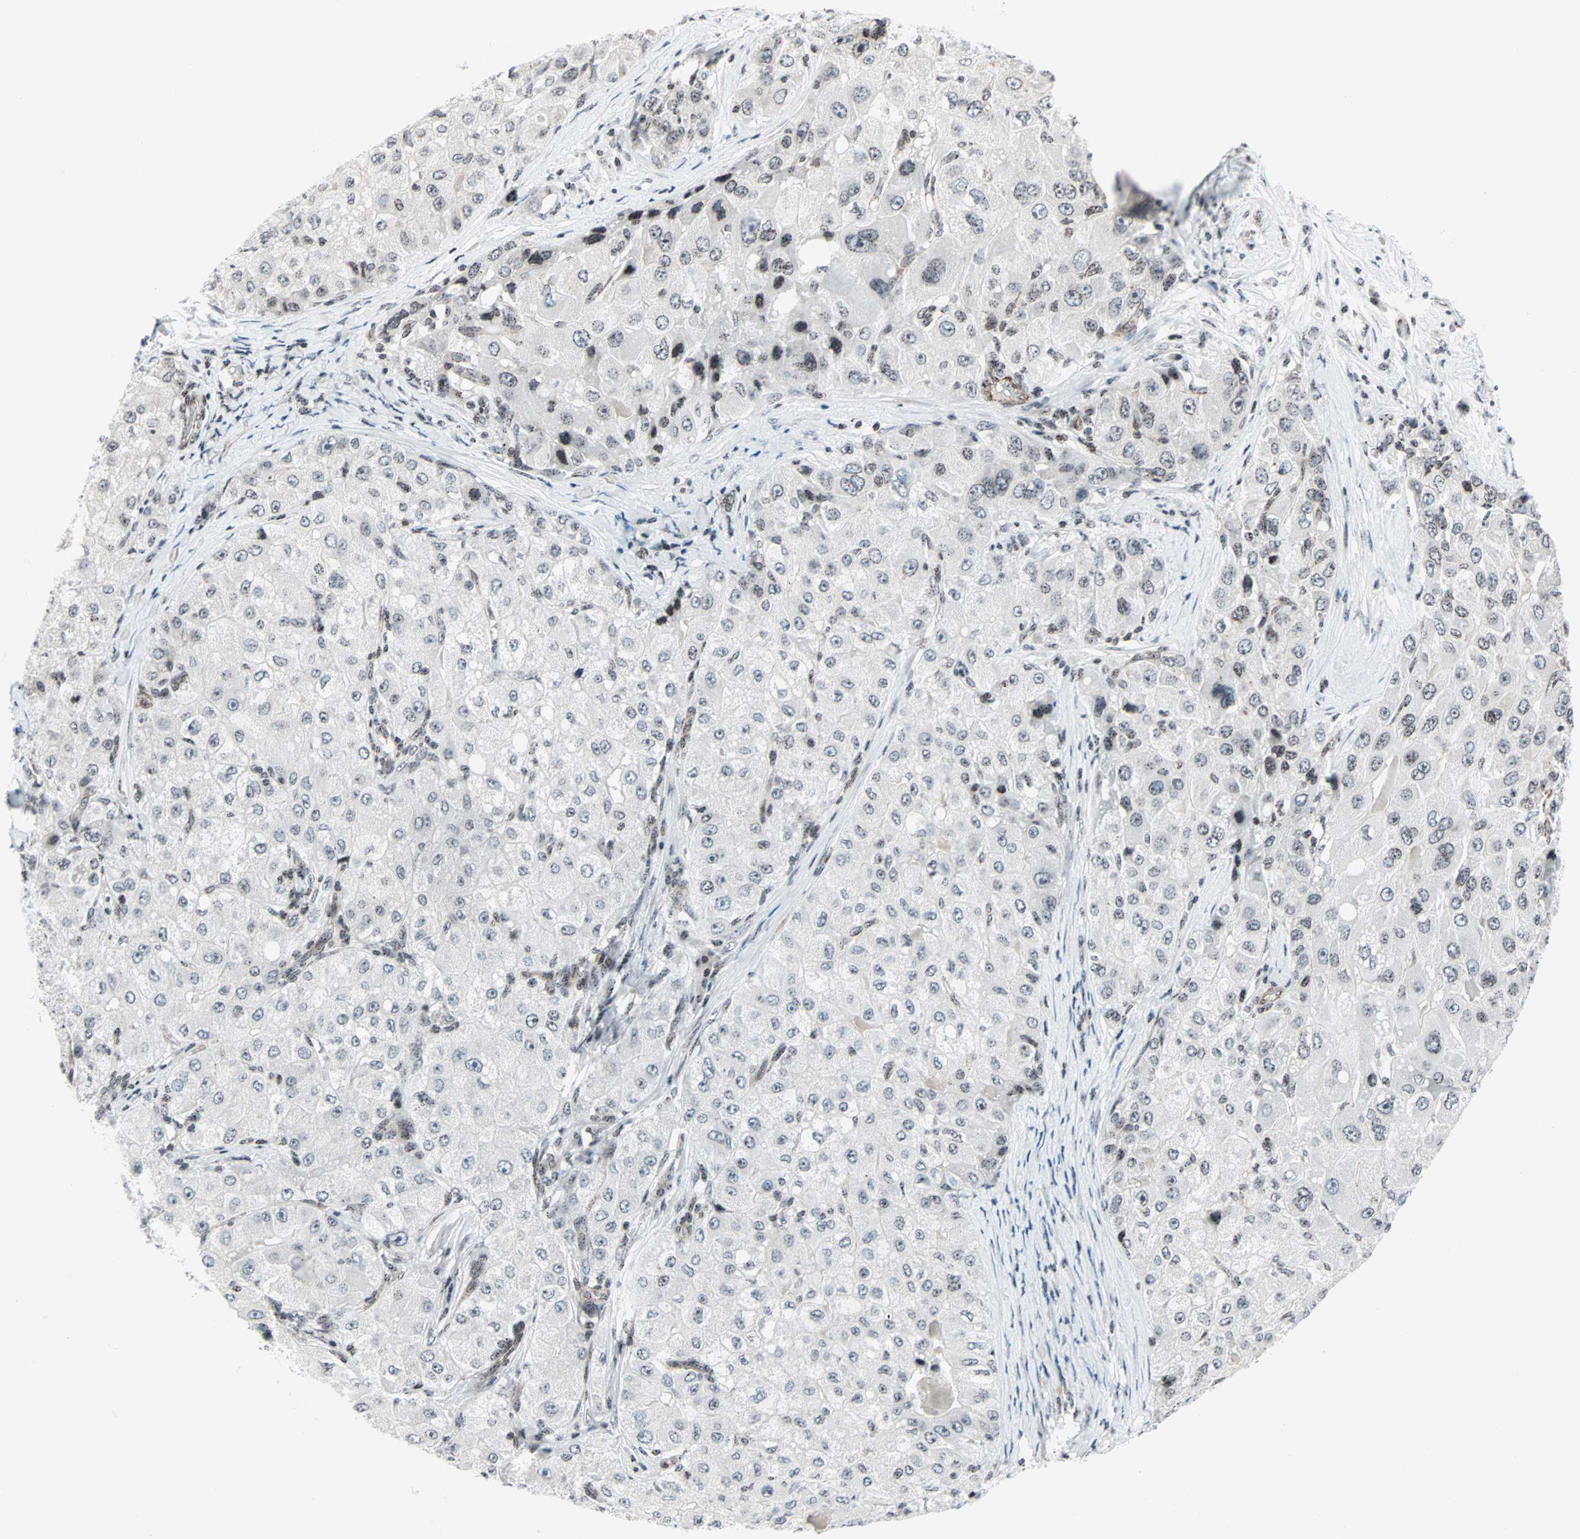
{"staining": {"intensity": "weak", "quantity": "25%-75%", "location": "nuclear"}, "tissue": "liver cancer", "cell_type": "Tumor cells", "image_type": "cancer", "snomed": [{"axis": "morphology", "description": "Carcinoma, Hepatocellular, NOS"}, {"axis": "topography", "description": "Liver"}], "caption": "The photomicrograph demonstrates staining of liver hepatocellular carcinoma, revealing weak nuclear protein expression (brown color) within tumor cells. The protein is stained brown, and the nuclei are stained in blue (DAB IHC with brightfield microscopy, high magnification).", "gene": "CENPA", "patient": {"sex": "male", "age": 80}}